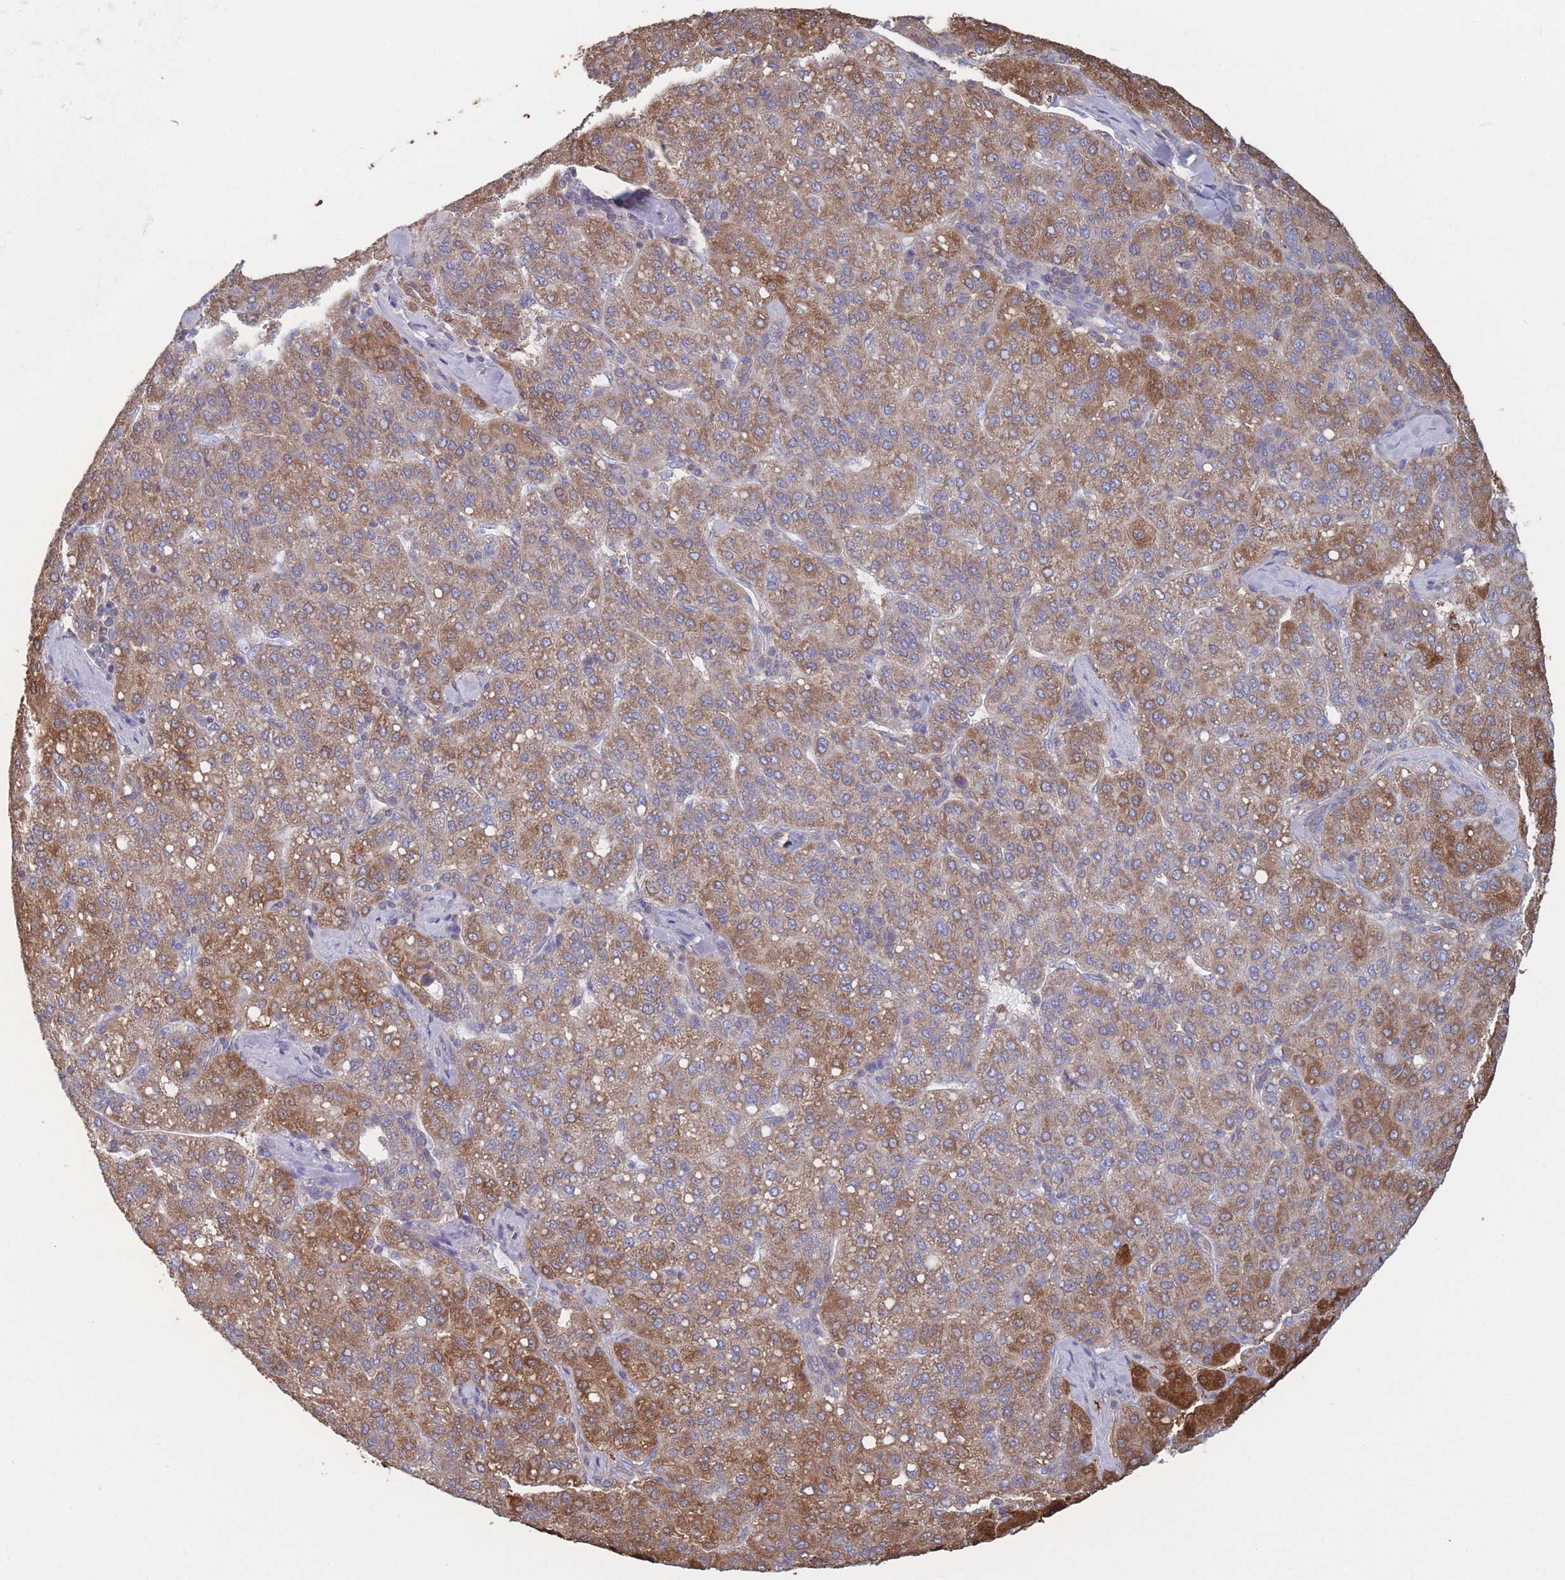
{"staining": {"intensity": "moderate", "quantity": ">75%", "location": "cytoplasmic/membranous"}, "tissue": "liver cancer", "cell_type": "Tumor cells", "image_type": "cancer", "snomed": [{"axis": "morphology", "description": "Carcinoma, Hepatocellular, NOS"}, {"axis": "topography", "description": "Liver"}], "caption": "This is an image of immunohistochemistry staining of liver cancer (hepatocellular carcinoma), which shows moderate positivity in the cytoplasmic/membranous of tumor cells.", "gene": "ADH1A", "patient": {"sex": "male", "age": 65}}